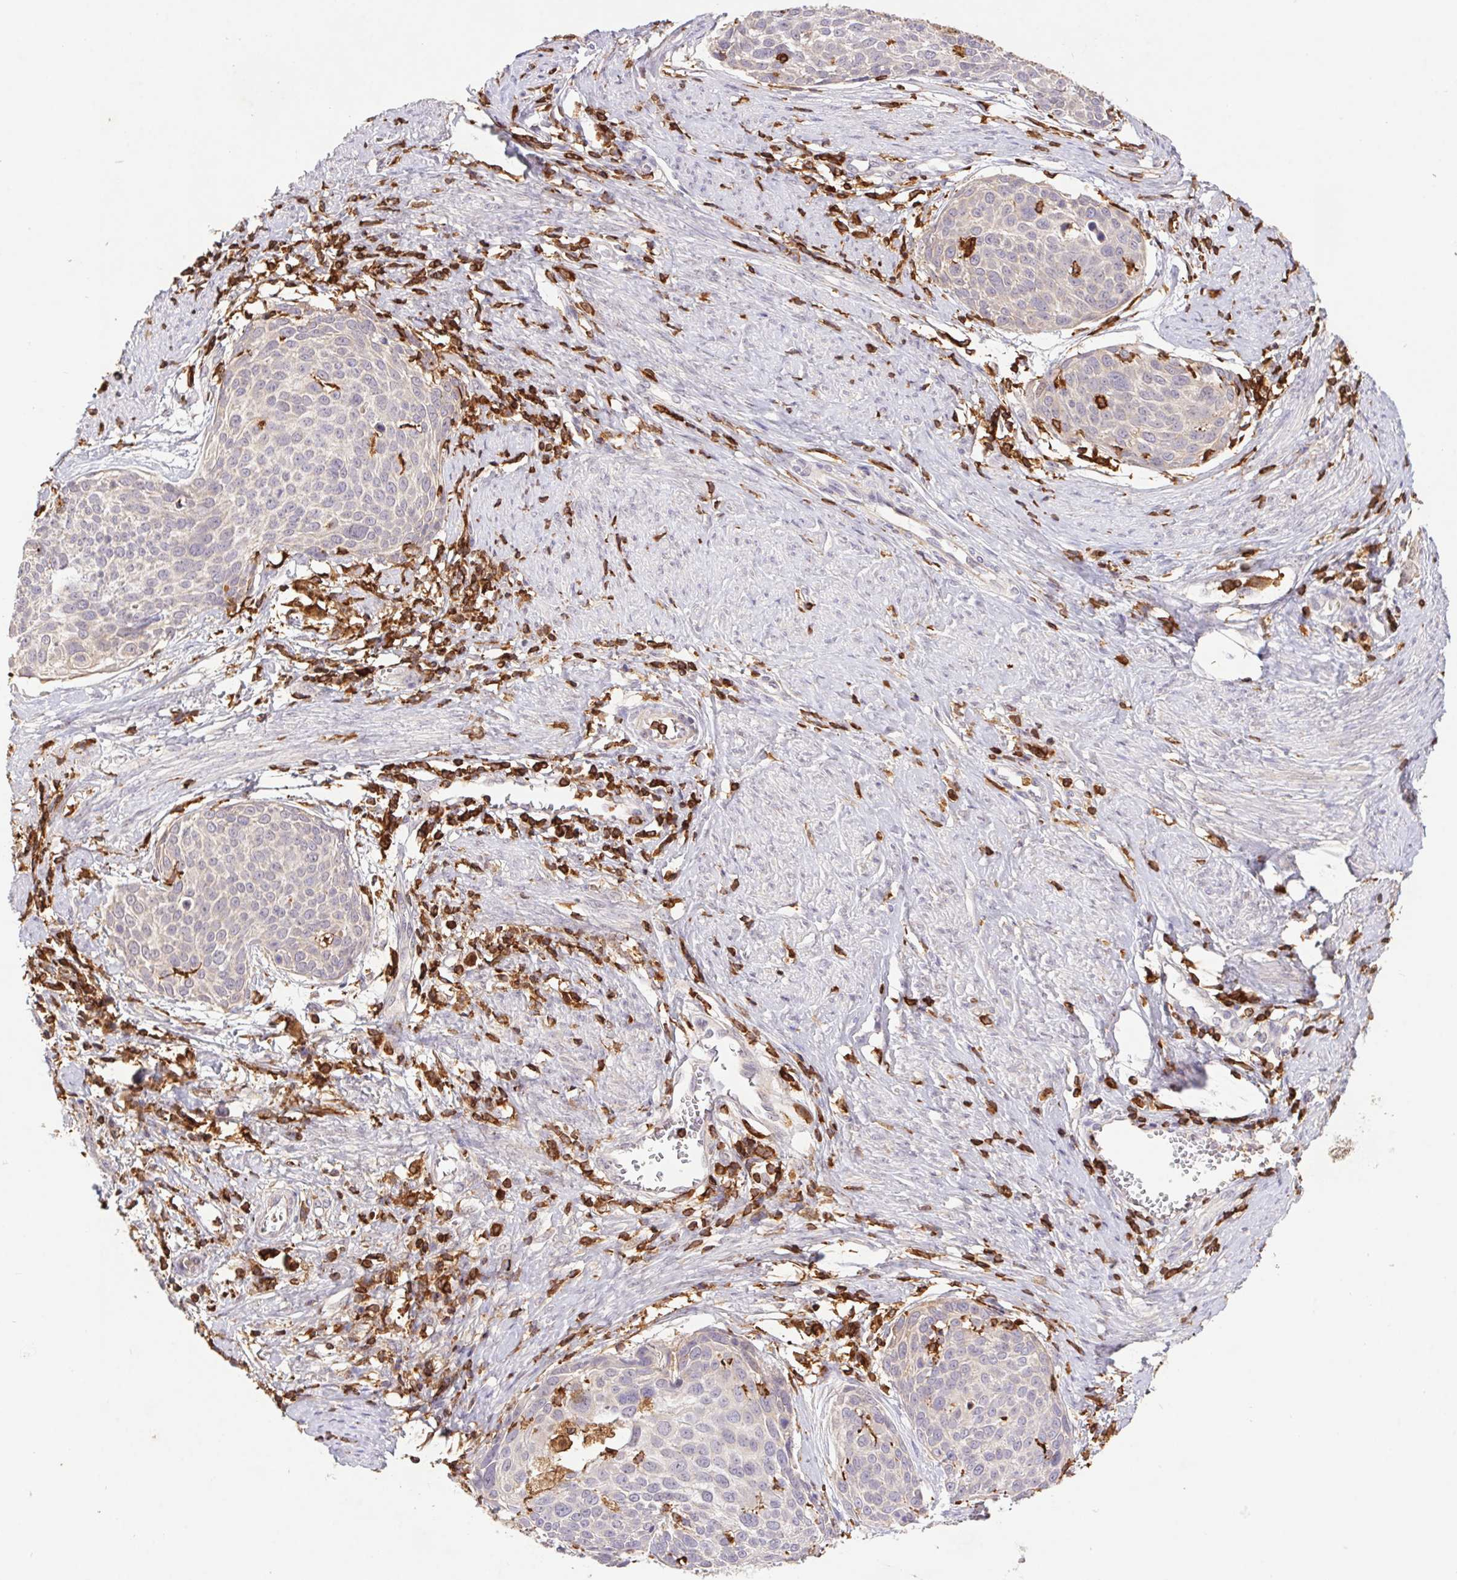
{"staining": {"intensity": "negative", "quantity": "none", "location": "none"}, "tissue": "cervical cancer", "cell_type": "Tumor cells", "image_type": "cancer", "snomed": [{"axis": "morphology", "description": "Squamous cell carcinoma, NOS"}, {"axis": "topography", "description": "Cervix"}], "caption": "An IHC micrograph of squamous cell carcinoma (cervical) is shown. There is no staining in tumor cells of squamous cell carcinoma (cervical).", "gene": "APBB1IP", "patient": {"sex": "female", "age": 39}}